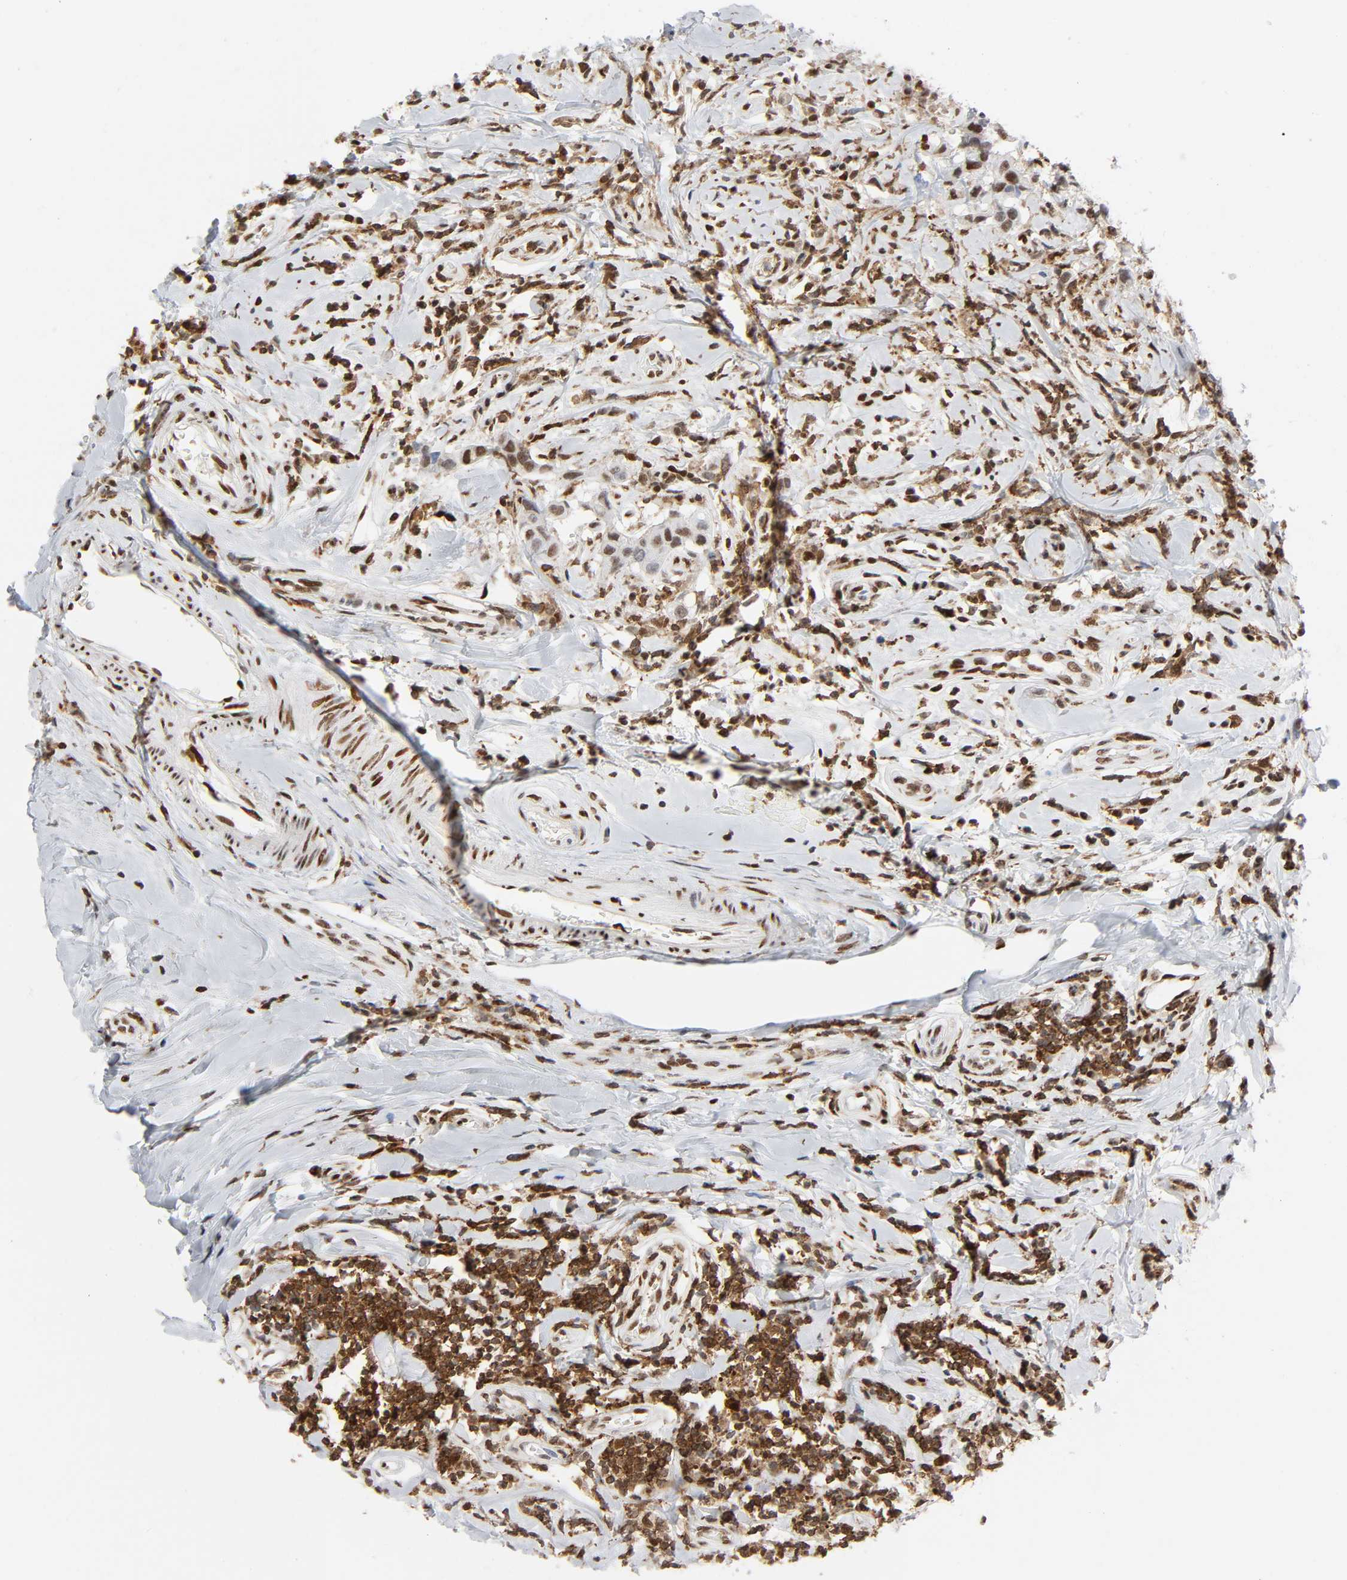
{"staining": {"intensity": "moderate", "quantity": ">75%", "location": "nuclear"}, "tissue": "breast cancer", "cell_type": "Tumor cells", "image_type": "cancer", "snomed": [{"axis": "morphology", "description": "Duct carcinoma"}, {"axis": "topography", "description": "Breast"}], "caption": "Protein expression analysis of human breast invasive ductal carcinoma reveals moderate nuclear staining in about >75% of tumor cells.", "gene": "WAS", "patient": {"sex": "female", "age": 27}}